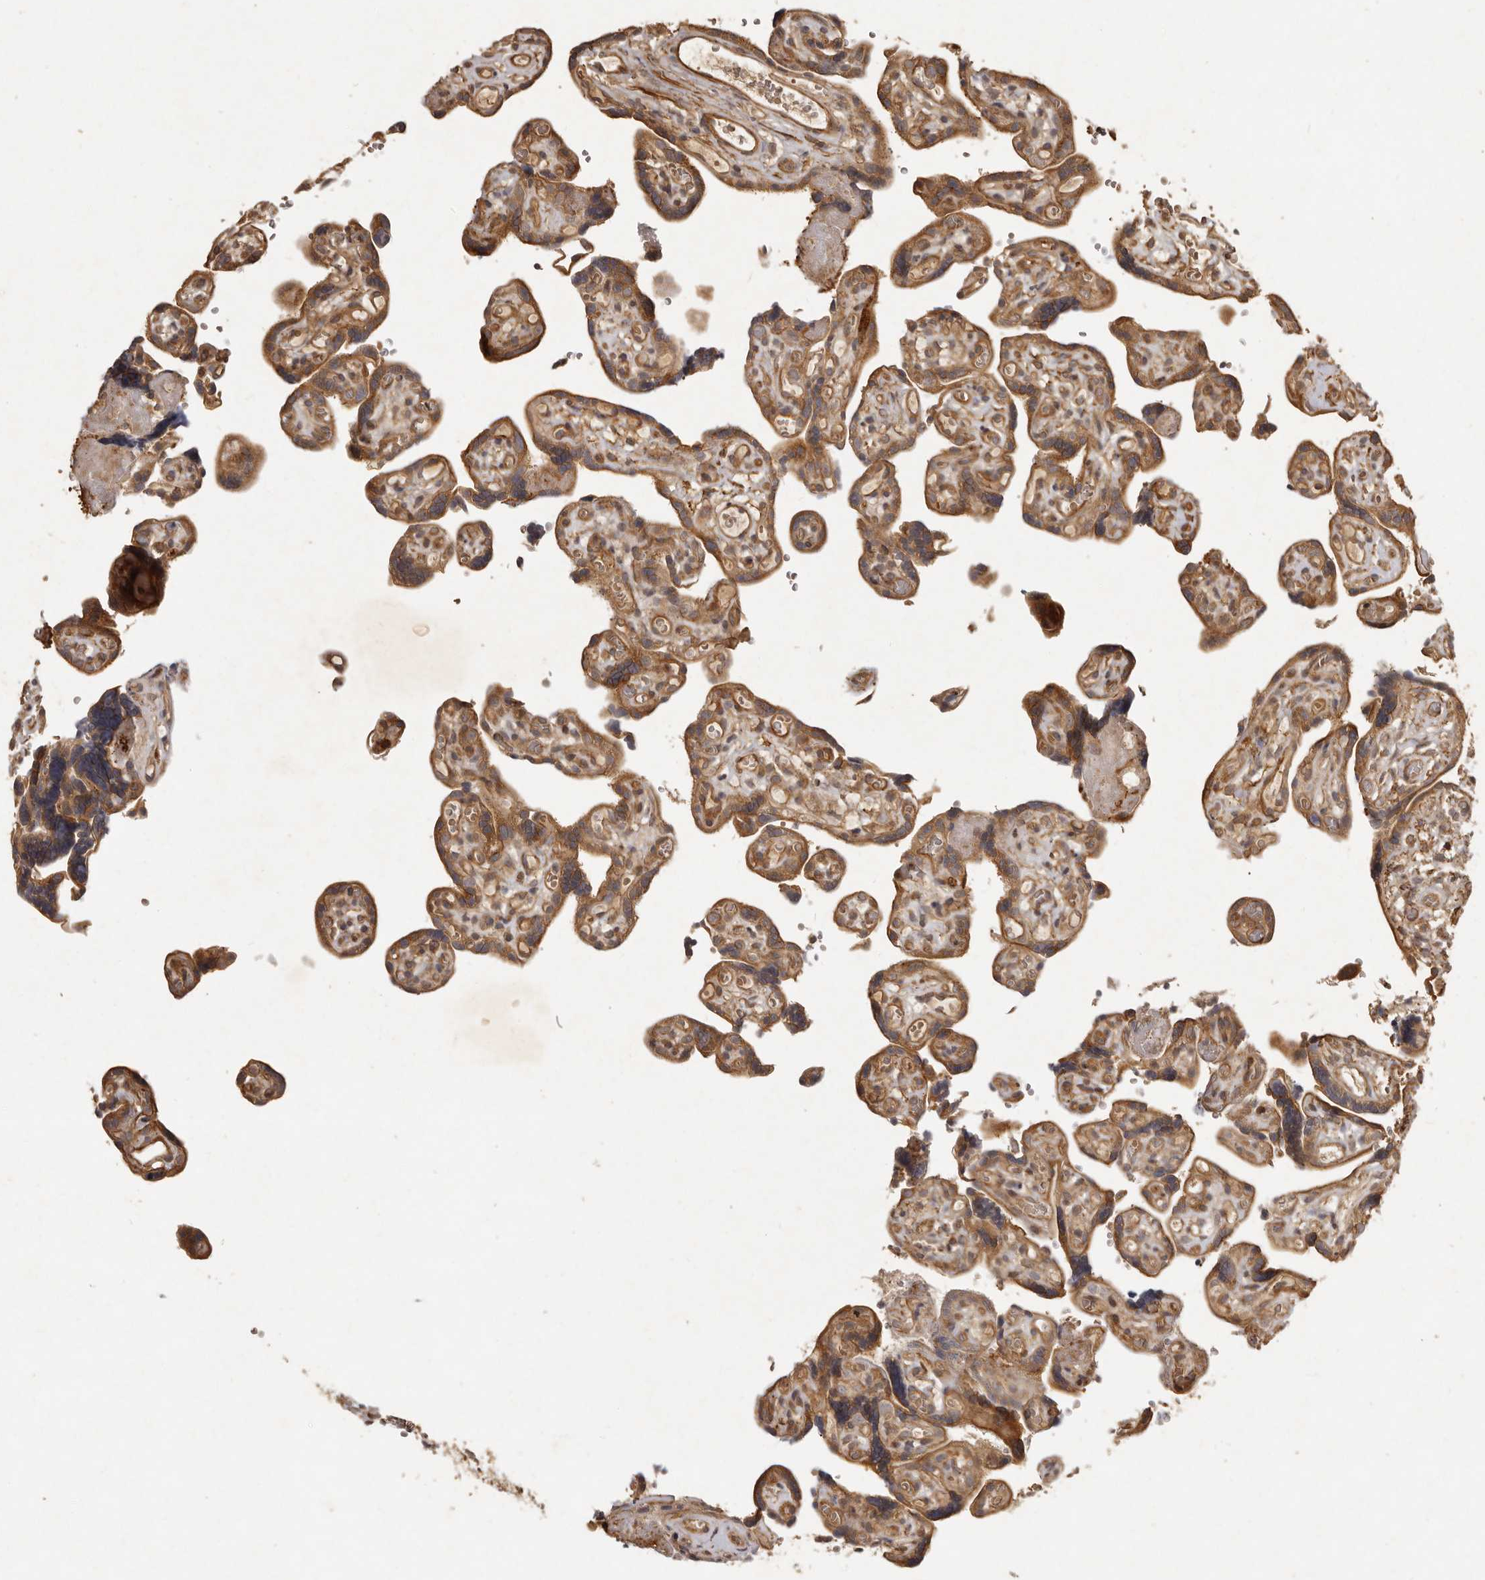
{"staining": {"intensity": "strong", "quantity": ">75%", "location": "cytoplasmic/membranous"}, "tissue": "placenta", "cell_type": "Decidual cells", "image_type": "normal", "snomed": [{"axis": "morphology", "description": "Normal tissue, NOS"}, {"axis": "topography", "description": "Placenta"}], "caption": "IHC micrograph of normal placenta: human placenta stained using immunohistochemistry (IHC) exhibits high levels of strong protein expression localized specifically in the cytoplasmic/membranous of decidual cells, appearing as a cytoplasmic/membranous brown color.", "gene": "SEMA3A", "patient": {"sex": "female", "age": 30}}